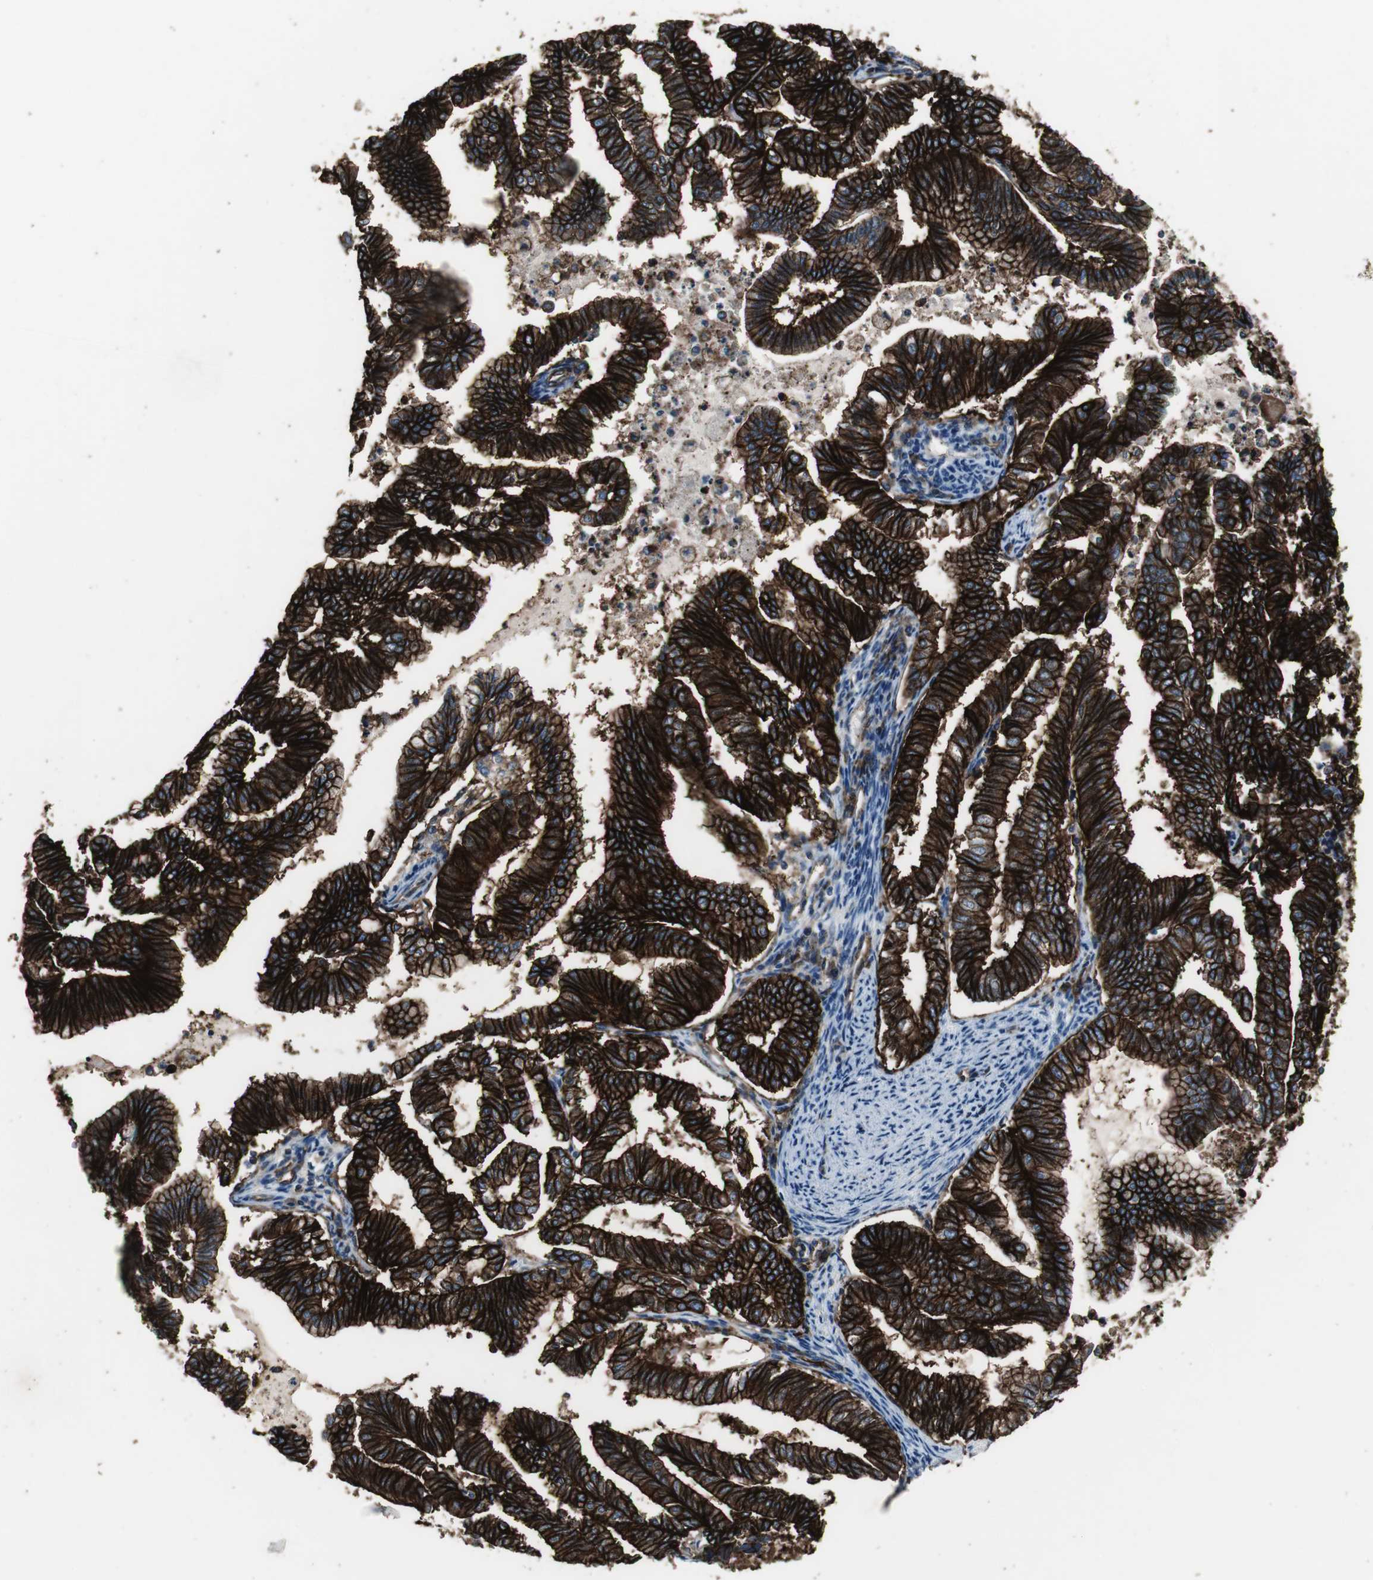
{"staining": {"intensity": "strong", "quantity": ">75%", "location": "cytoplasmic/membranous"}, "tissue": "endometrial cancer", "cell_type": "Tumor cells", "image_type": "cancer", "snomed": [{"axis": "morphology", "description": "Adenocarcinoma, NOS"}, {"axis": "topography", "description": "Endometrium"}], "caption": "Immunohistochemistry (DAB) staining of endometrial cancer (adenocarcinoma) shows strong cytoplasmic/membranous protein expression in approximately >75% of tumor cells.", "gene": "F11R", "patient": {"sex": "female", "age": 79}}